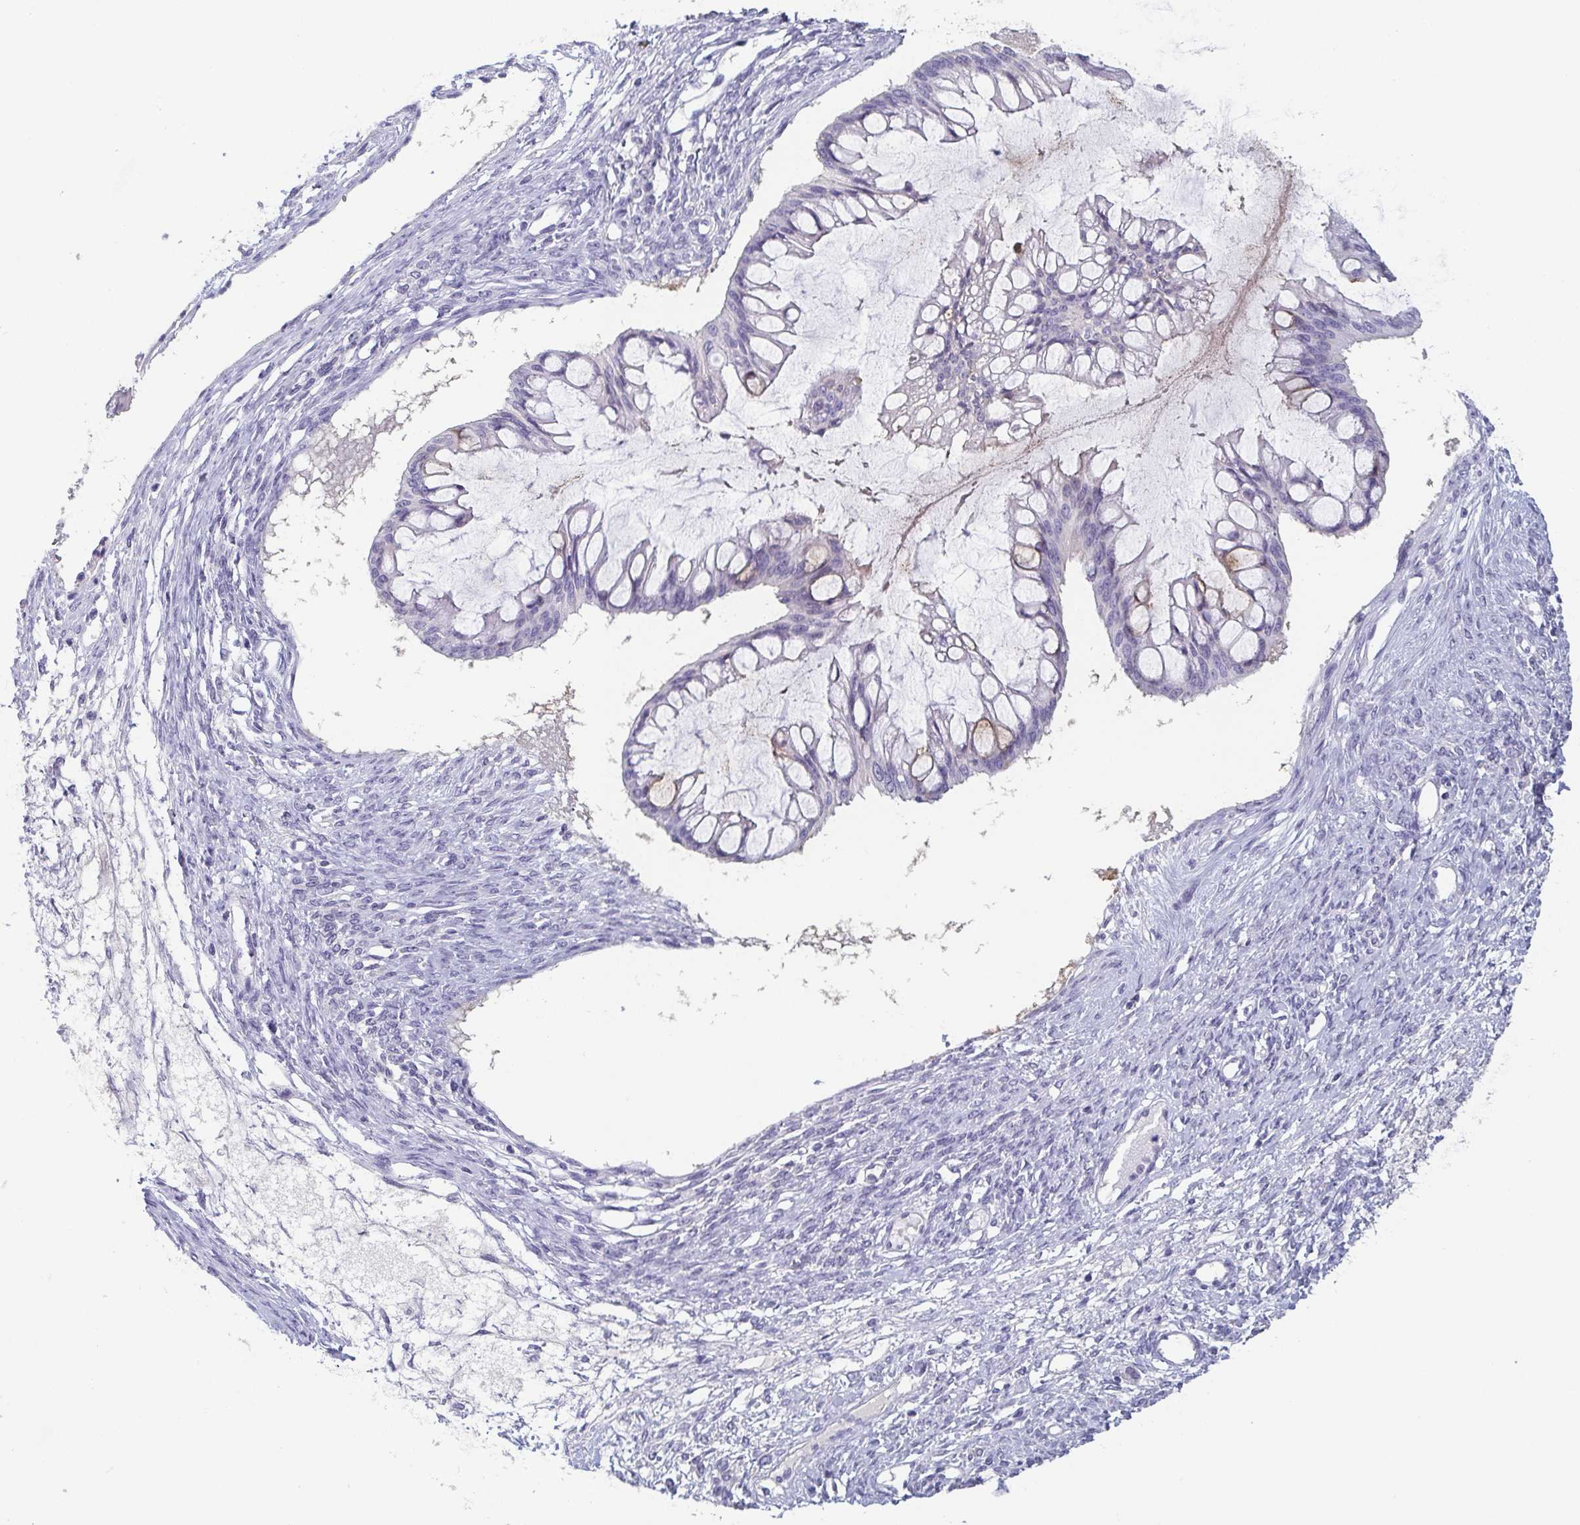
{"staining": {"intensity": "negative", "quantity": "none", "location": "none"}, "tissue": "ovarian cancer", "cell_type": "Tumor cells", "image_type": "cancer", "snomed": [{"axis": "morphology", "description": "Cystadenocarcinoma, mucinous, NOS"}, {"axis": "topography", "description": "Ovary"}], "caption": "The immunohistochemistry (IHC) micrograph has no significant positivity in tumor cells of mucinous cystadenocarcinoma (ovarian) tissue.", "gene": "ITLN1", "patient": {"sex": "female", "age": 73}}